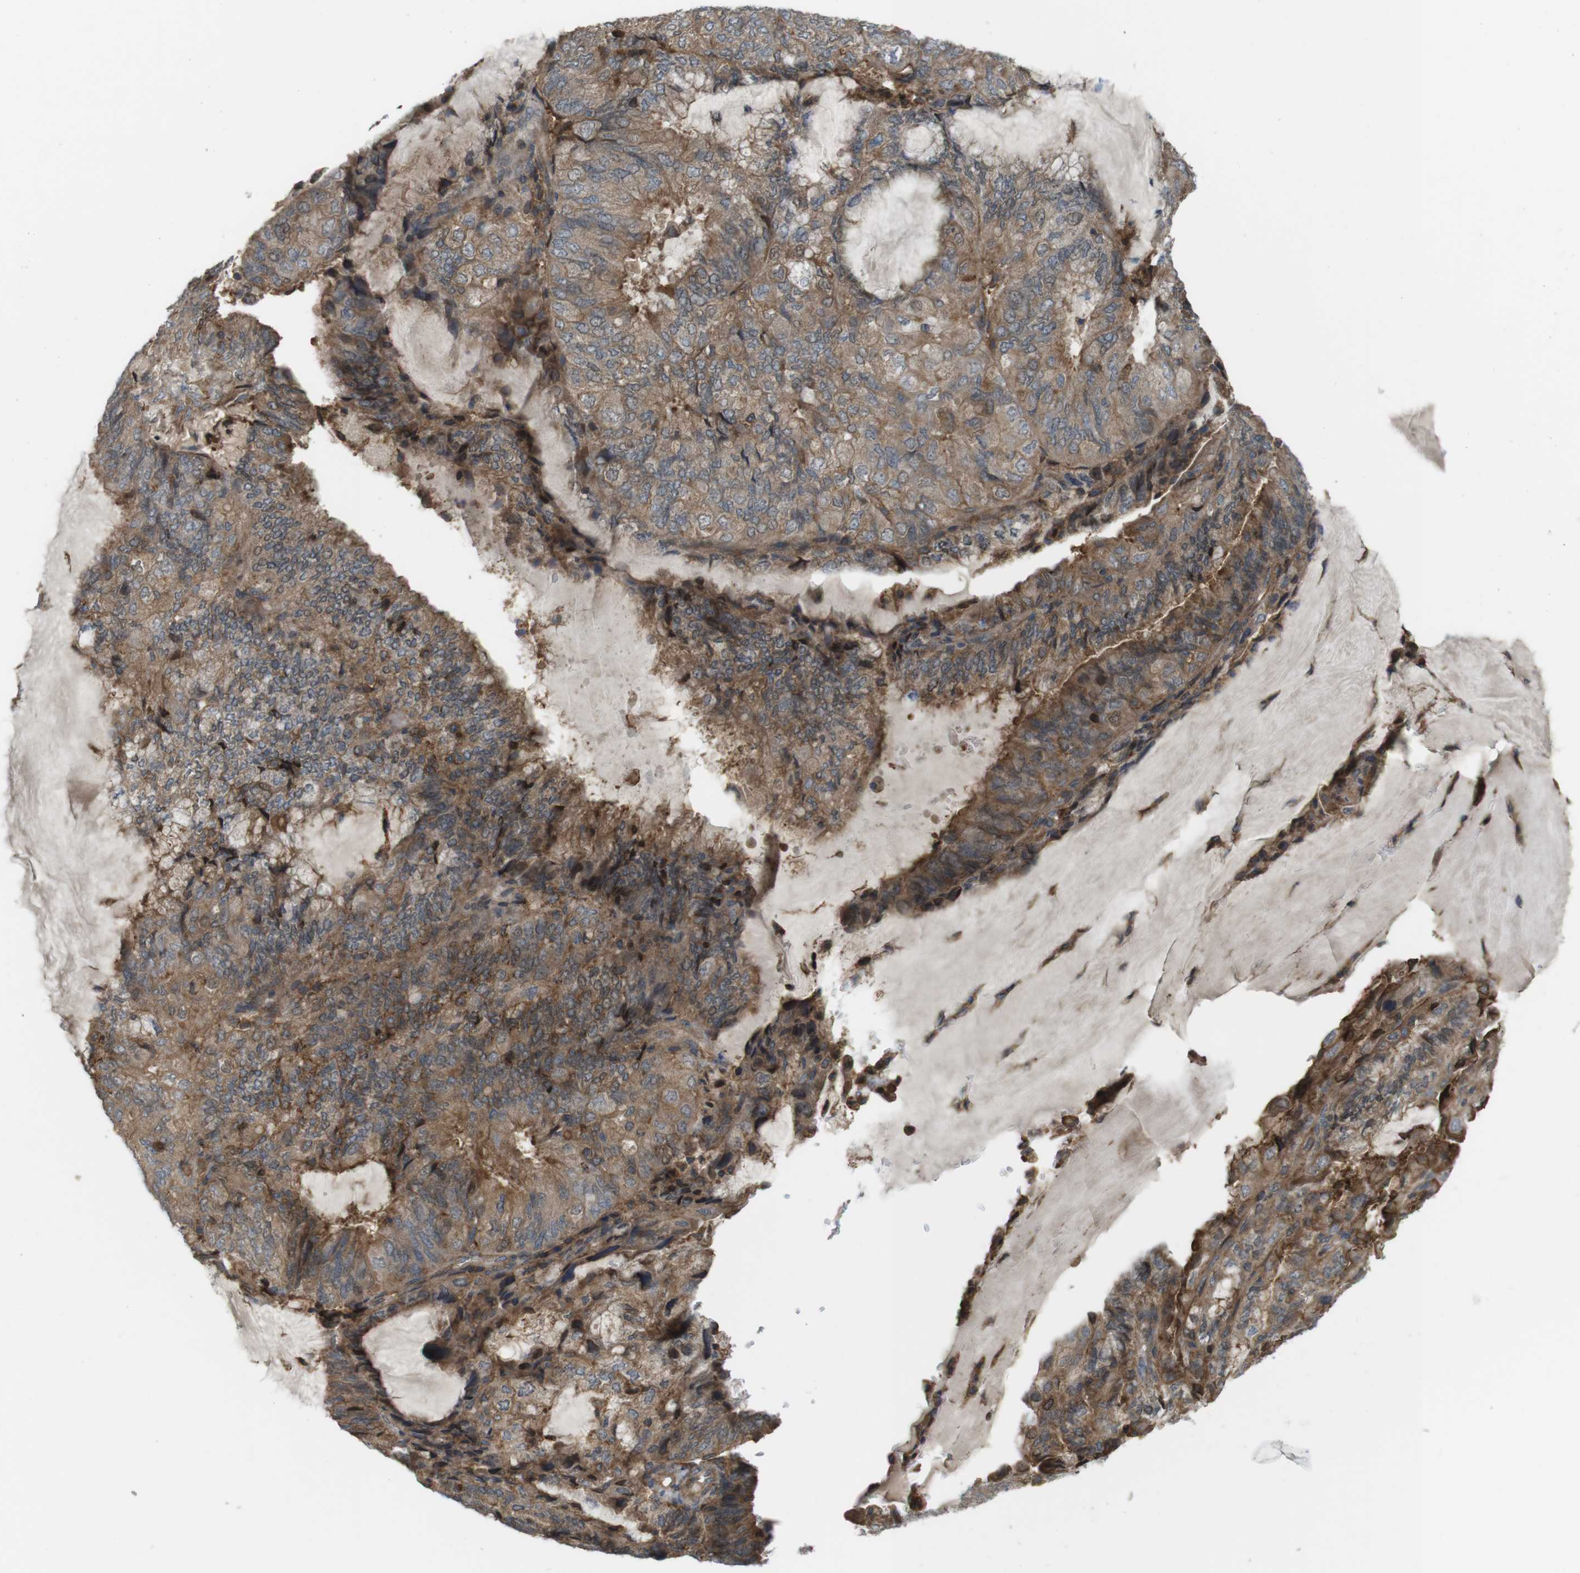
{"staining": {"intensity": "moderate", "quantity": ">75%", "location": "cytoplasmic/membranous"}, "tissue": "endometrial cancer", "cell_type": "Tumor cells", "image_type": "cancer", "snomed": [{"axis": "morphology", "description": "Adenocarcinoma, NOS"}, {"axis": "topography", "description": "Endometrium"}], "caption": "Moderate cytoplasmic/membranous positivity is identified in about >75% of tumor cells in adenocarcinoma (endometrial).", "gene": "DDAH2", "patient": {"sex": "female", "age": 81}}